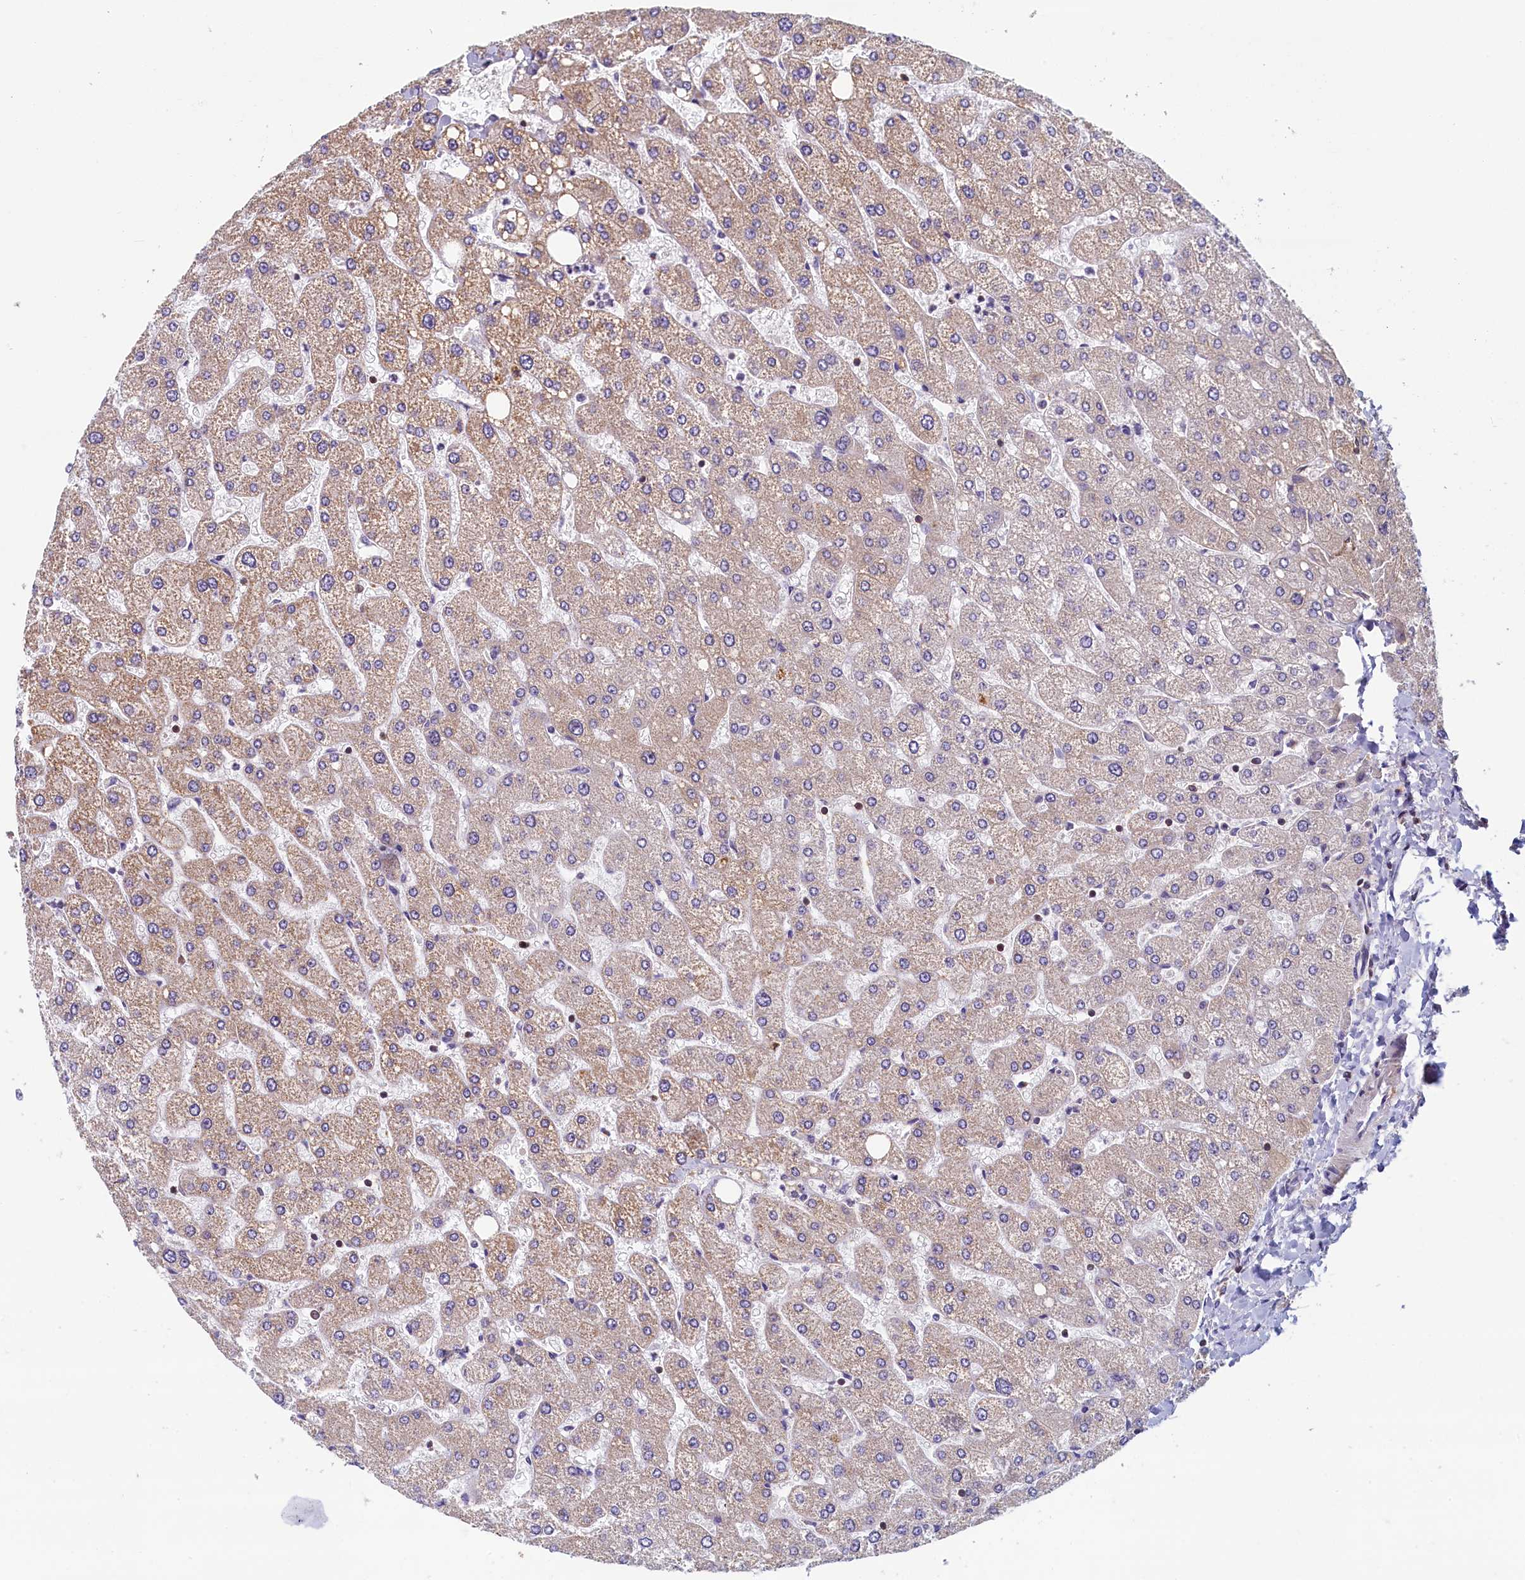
{"staining": {"intensity": "weak", "quantity": "<25%", "location": "cytoplasmic/membranous"}, "tissue": "liver", "cell_type": "Cholangiocytes", "image_type": "normal", "snomed": [{"axis": "morphology", "description": "Normal tissue, NOS"}, {"axis": "topography", "description": "Liver"}], "caption": "A high-resolution histopathology image shows IHC staining of benign liver, which demonstrates no significant staining in cholangiocytes. (DAB (3,3'-diaminobenzidine) immunohistochemistry with hematoxylin counter stain).", "gene": "TRAF3IP3", "patient": {"sex": "male", "age": 55}}